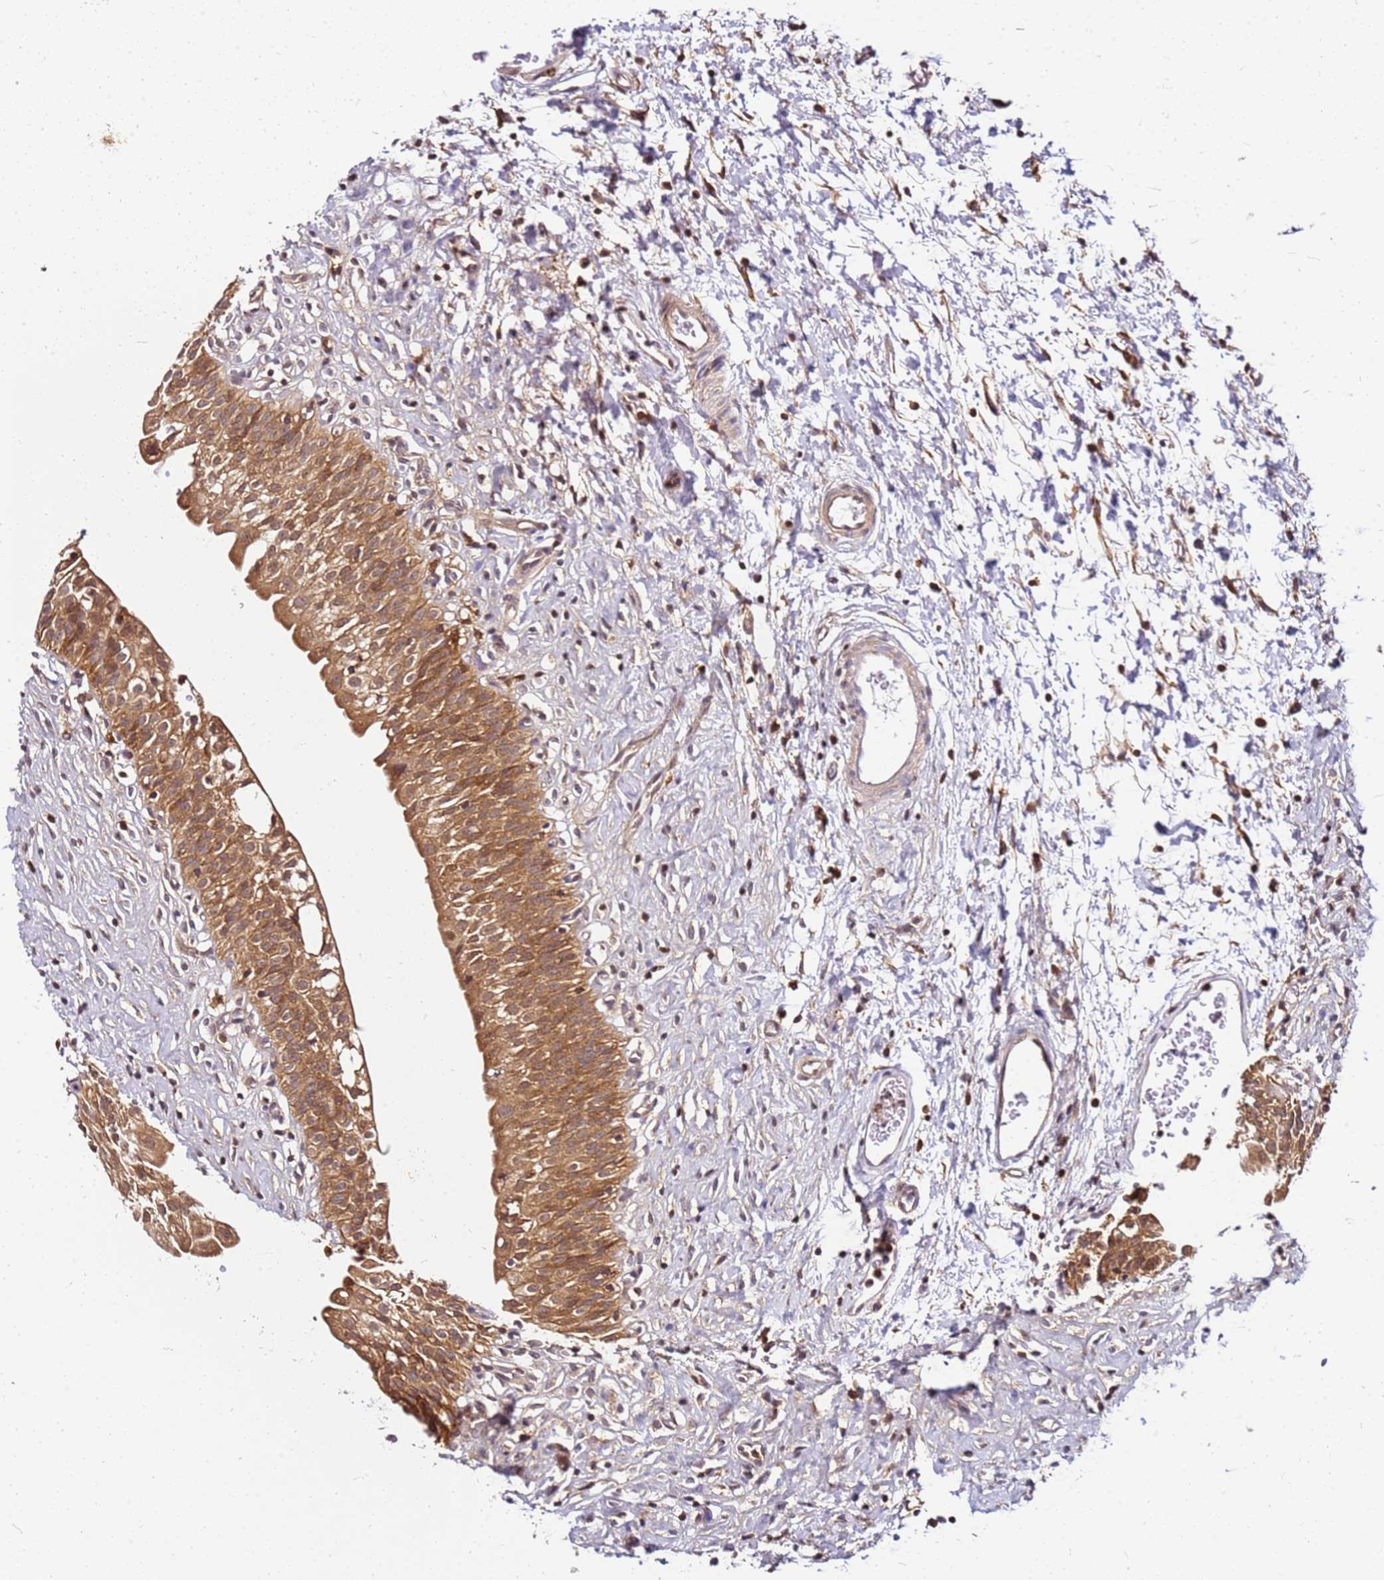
{"staining": {"intensity": "moderate", "quantity": ">75%", "location": "cytoplasmic/membranous"}, "tissue": "urinary bladder", "cell_type": "Urothelial cells", "image_type": "normal", "snomed": [{"axis": "morphology", "description": "Normal tissue, NOS"}, {"axis": "topography", "description": "Urinary bladder"}], "caption": "IHC (DAB (3,3'-diaminobenzidine)) staining of unremarkable urinary bladder demonstrates moderate cytoplasmic/membranous protein staining in about >75% of urothelial cells. (Stains: DAB (3,3'-diaminobenzidine) in brown, nuclei in blue, Microscopy: brightfield microscopy at high magnification).", "gene": "PIH1D1", "patient": {"sex": "male", "age": 51}}